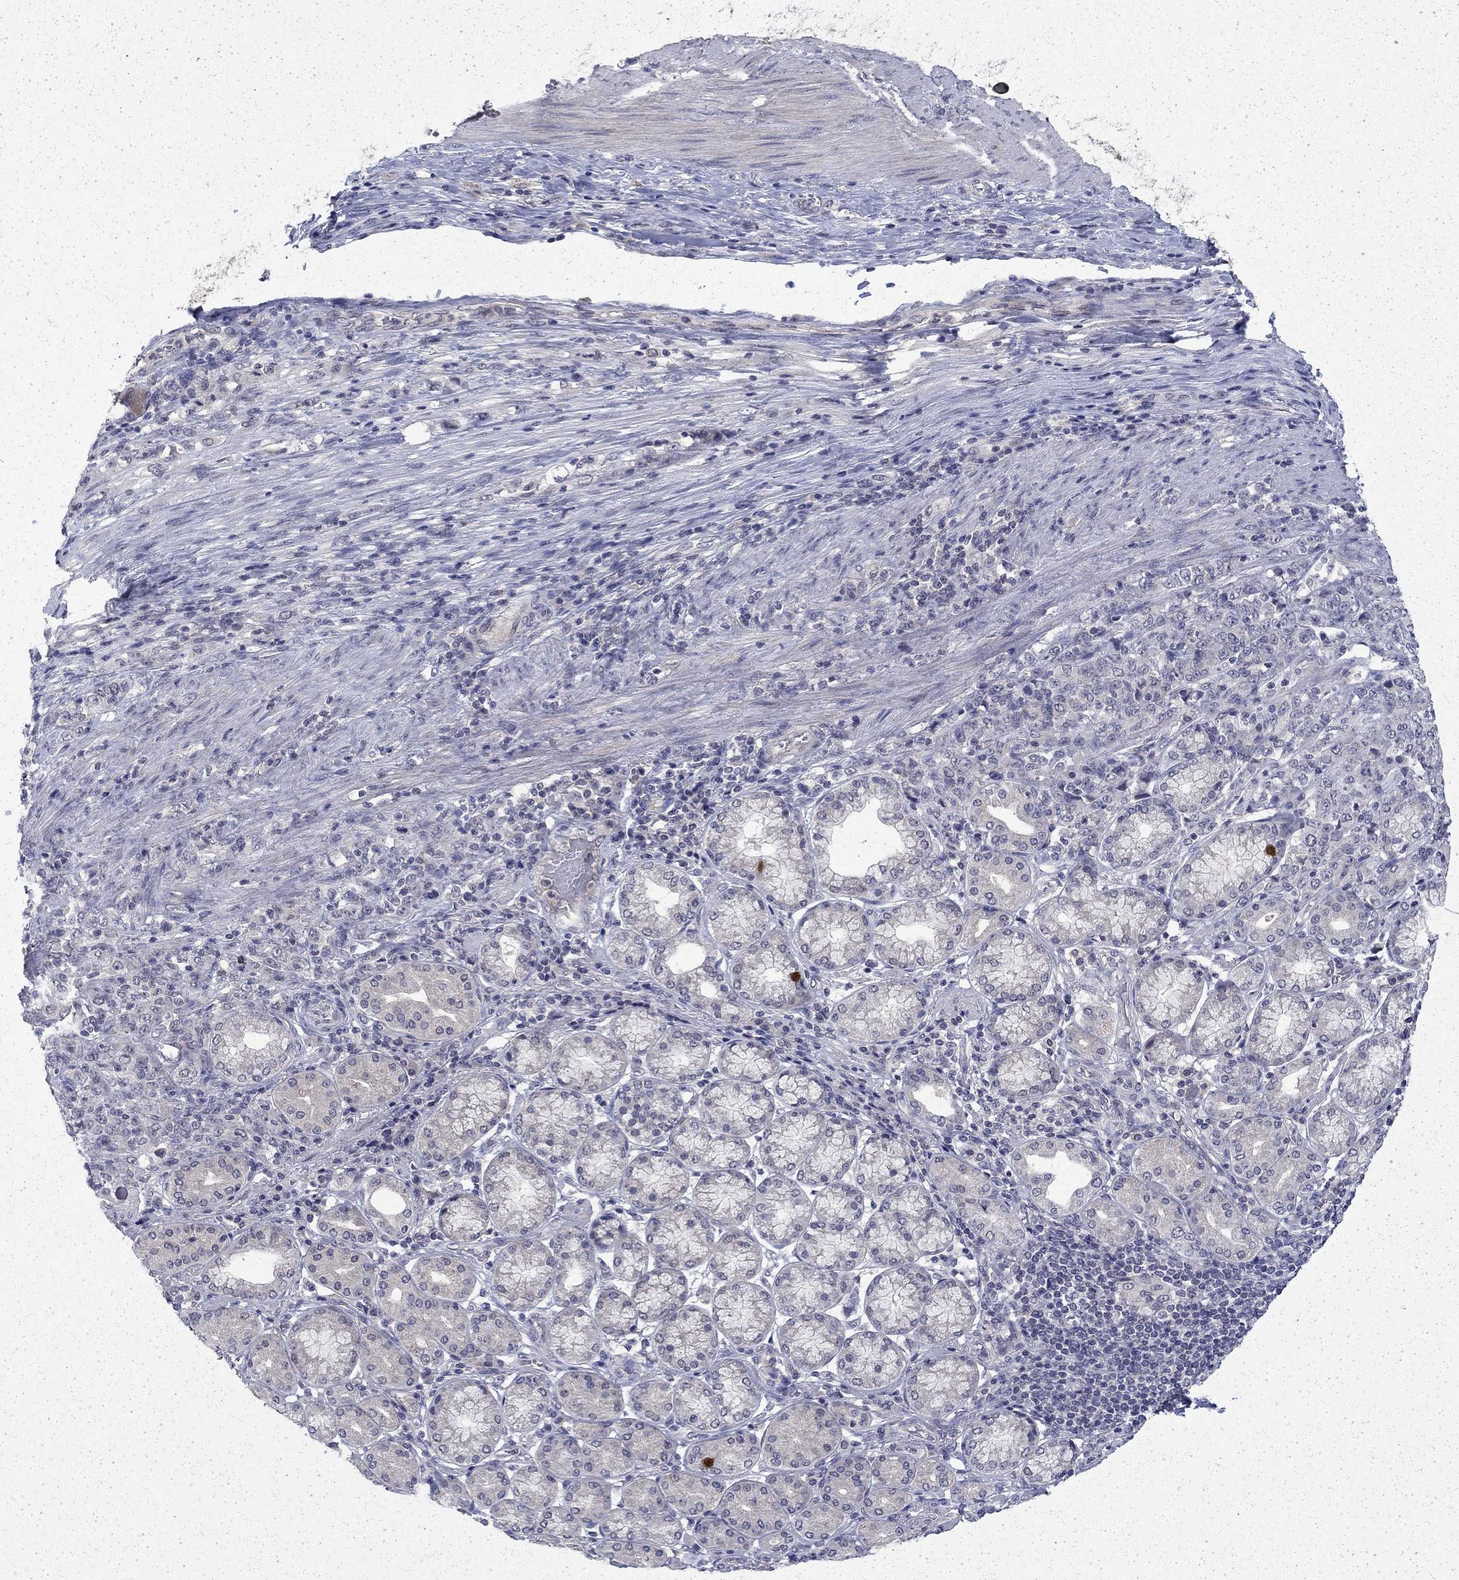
{"staining": {"intensity": "negative", "quantity": "none", "location": "none"}, "tissue": "stomach cancer", "cell_type": "Tumor cells", "image_type": "cancer", "snomed": [{"axis": "morphology", "description": "Normal tissue, NOS"}, {"axis": "morphology", "description": "Adenocarcinoma, NOS"}, {"axis": "topography", "description": "Stomach"}], "caption": "IHC micrograph of neoplastic tissue: stomach cancer (adenocarcinoma) stained with DAB (3,3'-diaminobenzidine) reveals no significant protein staining in tumor cells. The staining was performed using DAB to visualize the protein expression in brown, while the nuclei were stained in blue with hematoxylin (Magnification: 20x).", "gene": "CHAT", "patient": {"sex": "female", "age": 79}}